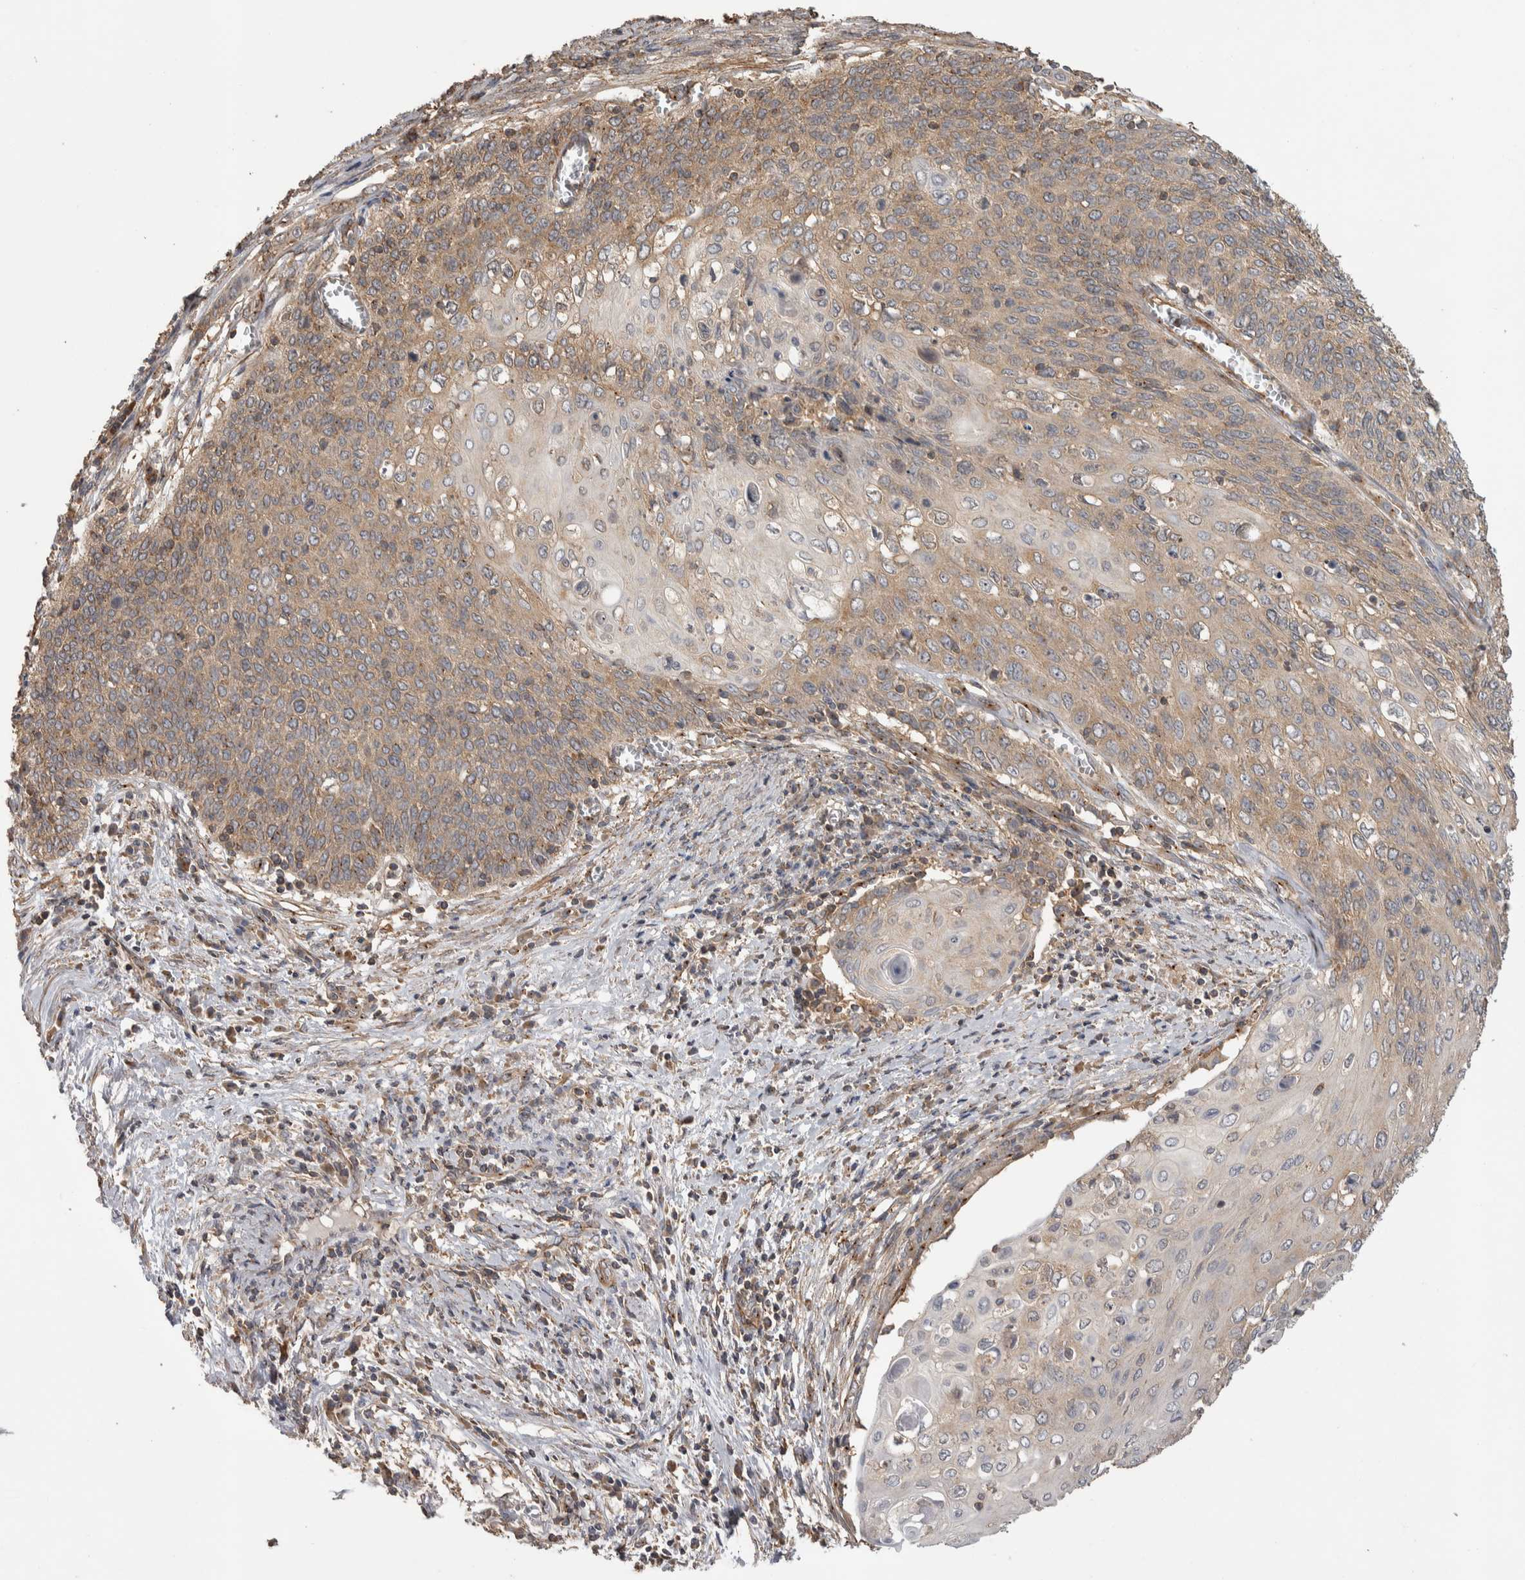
{"staining": {"intensity": "weak", "quantity": ">75%", "location": "cytoplasmic/membranous"}, "tissue": "cervical cancer", "cell_type": "Tumor cells", "image_type": "cancer", "snomed": [{"axis": "morphology", "description": "Squamous cell carcinoma, NOS"}, {"axis": "topography", "description": "Cervix"}], "caption": "Immunohistochemical staining of squamous cell carcinoma (cervical) exhibits weak cytoplasmic/membranous protein staining in approximately >75% of tumor cells.", "gene": "IFRD1", "patient": {"sex": "female", "age": 39}}